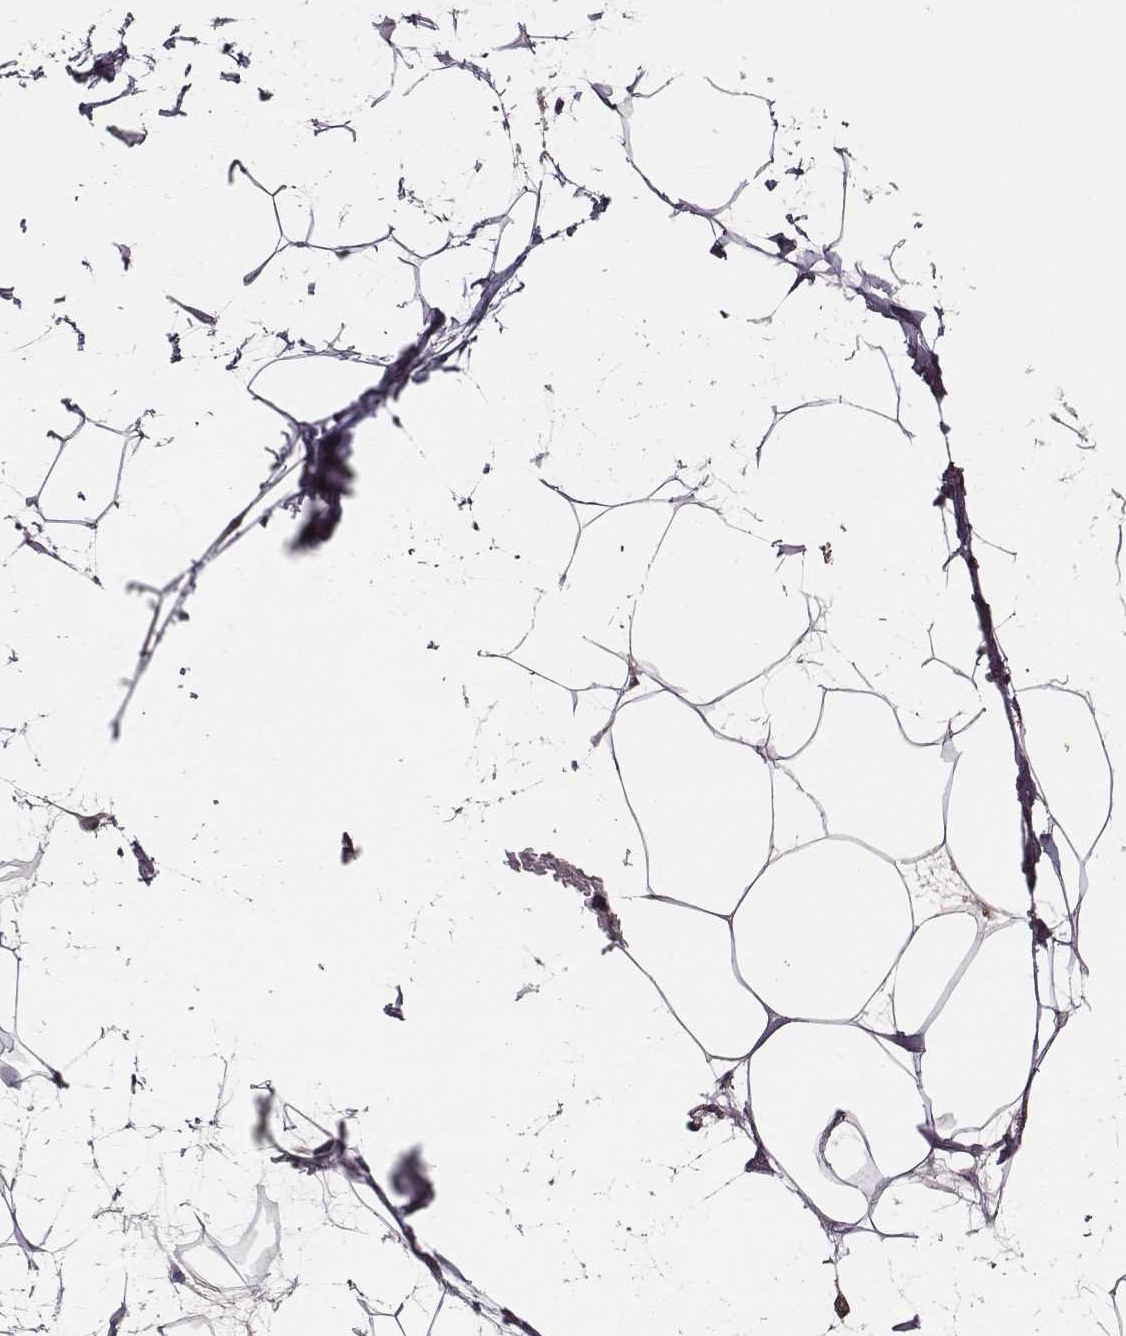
{"staining": {"intensity": "negative", "quantity": "none", "location": "none"}, "tissue": "breast", "cell_type": "Adipocytes", "image_type": "normal", "snomed": [{"axis": "morphology", "description": "Normal tissue, NOS"}, {"axis": "topography", "description": "Breast"}], "caption": "High magnification brightfield microscopy of benign breast stained with DAB (3,3'-diaminobenzidine) (brown) and counterstained with hematoxylin (blue): adipocytes show no significant staining.", "gene": "SLC22A6", "patient": {"sex": "female", "age": 45}}